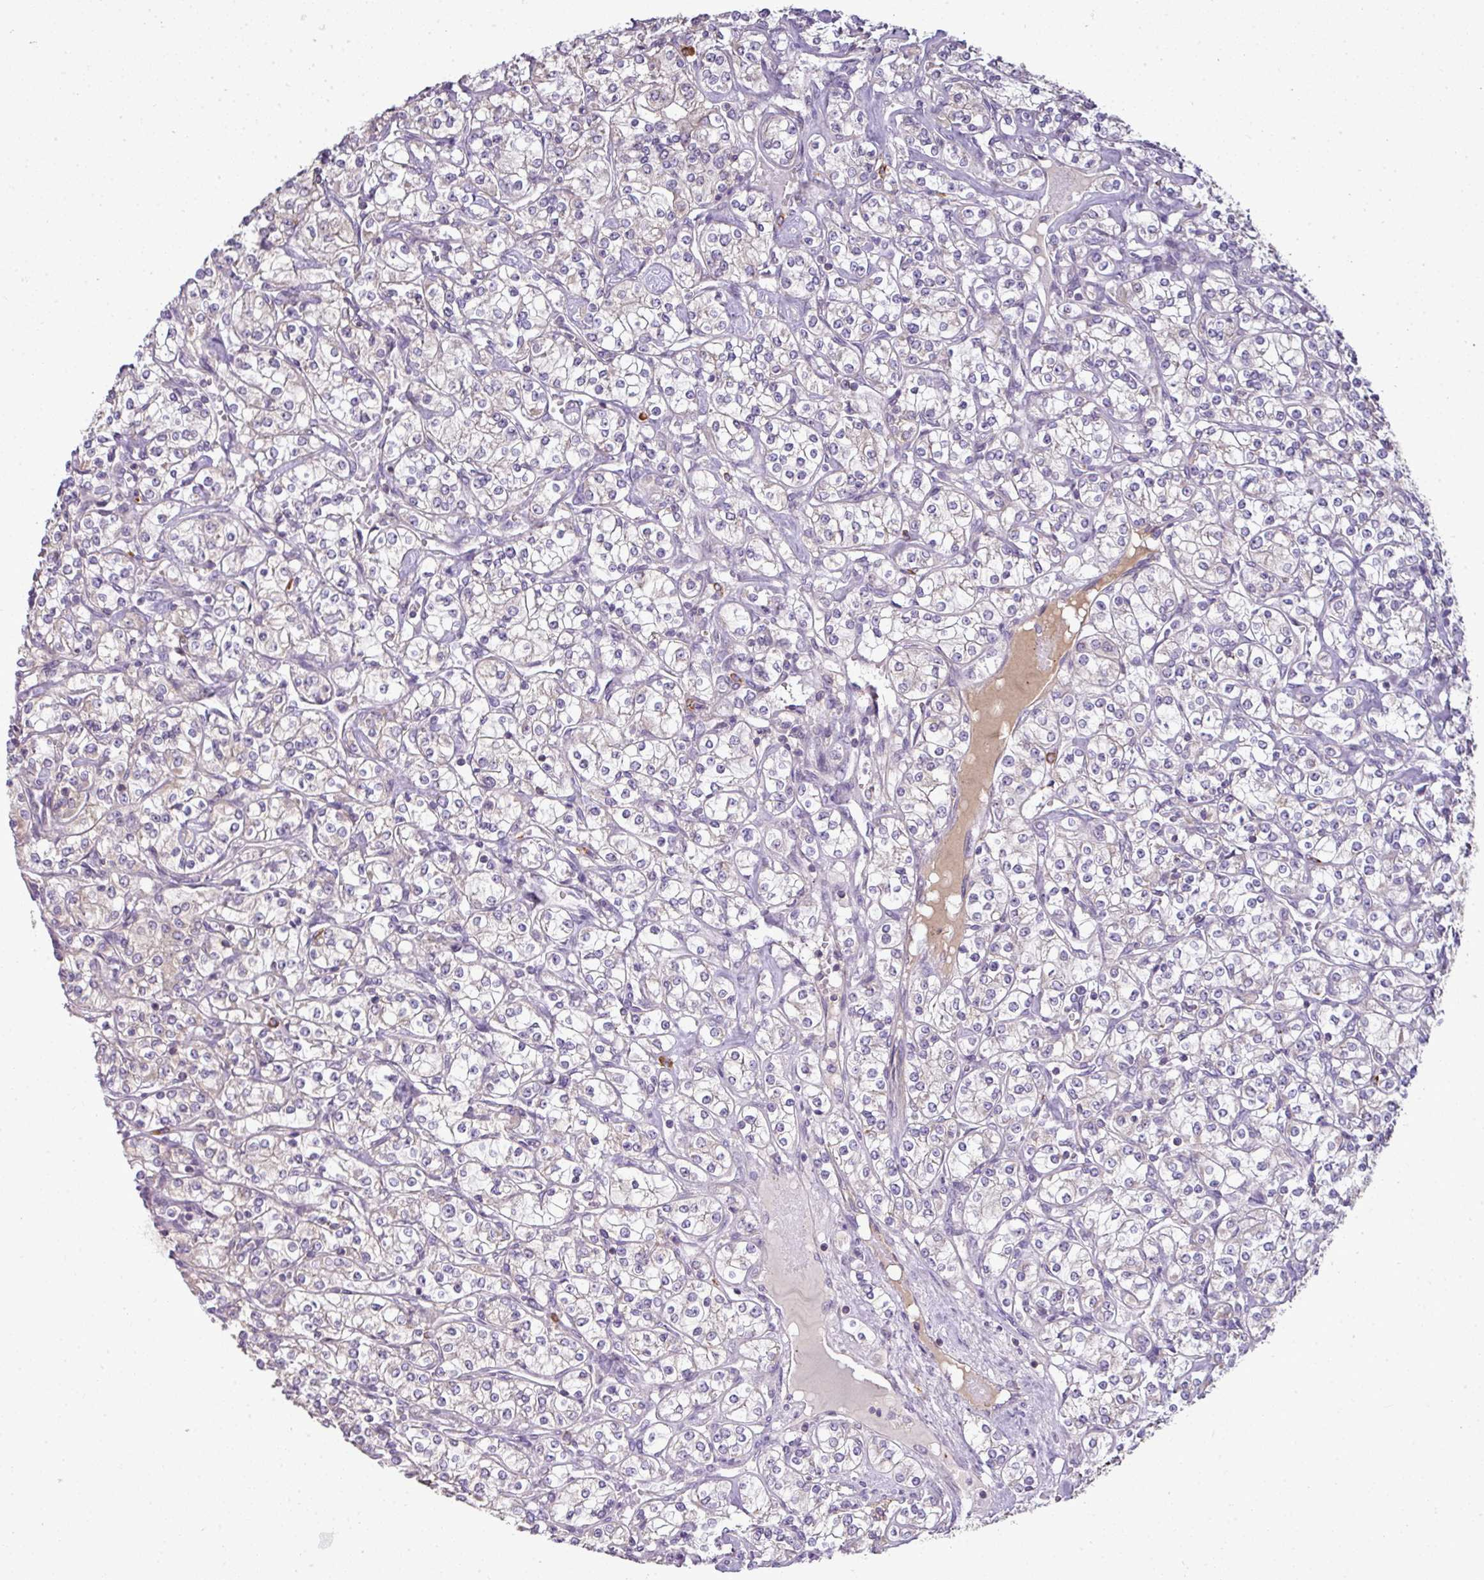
{"staining": {"intensity": "negative", "quantity": "none", "location": "none"}, "tissue": "renal cancer", "cell_type": "Tumor cells", "image_type": "cancer", "snomed": [{"axis": "morphology", "description": "Adenocarcinoma, NOS"}, {"axis": "topography", "description": "Kidney"}], "caption": "The micrograph reveals no significant expression in tumor cells of renal cancer (adenocarcinoma).", "gene": "STAT5A", "patient": {"sex": "male", "age": 77}}